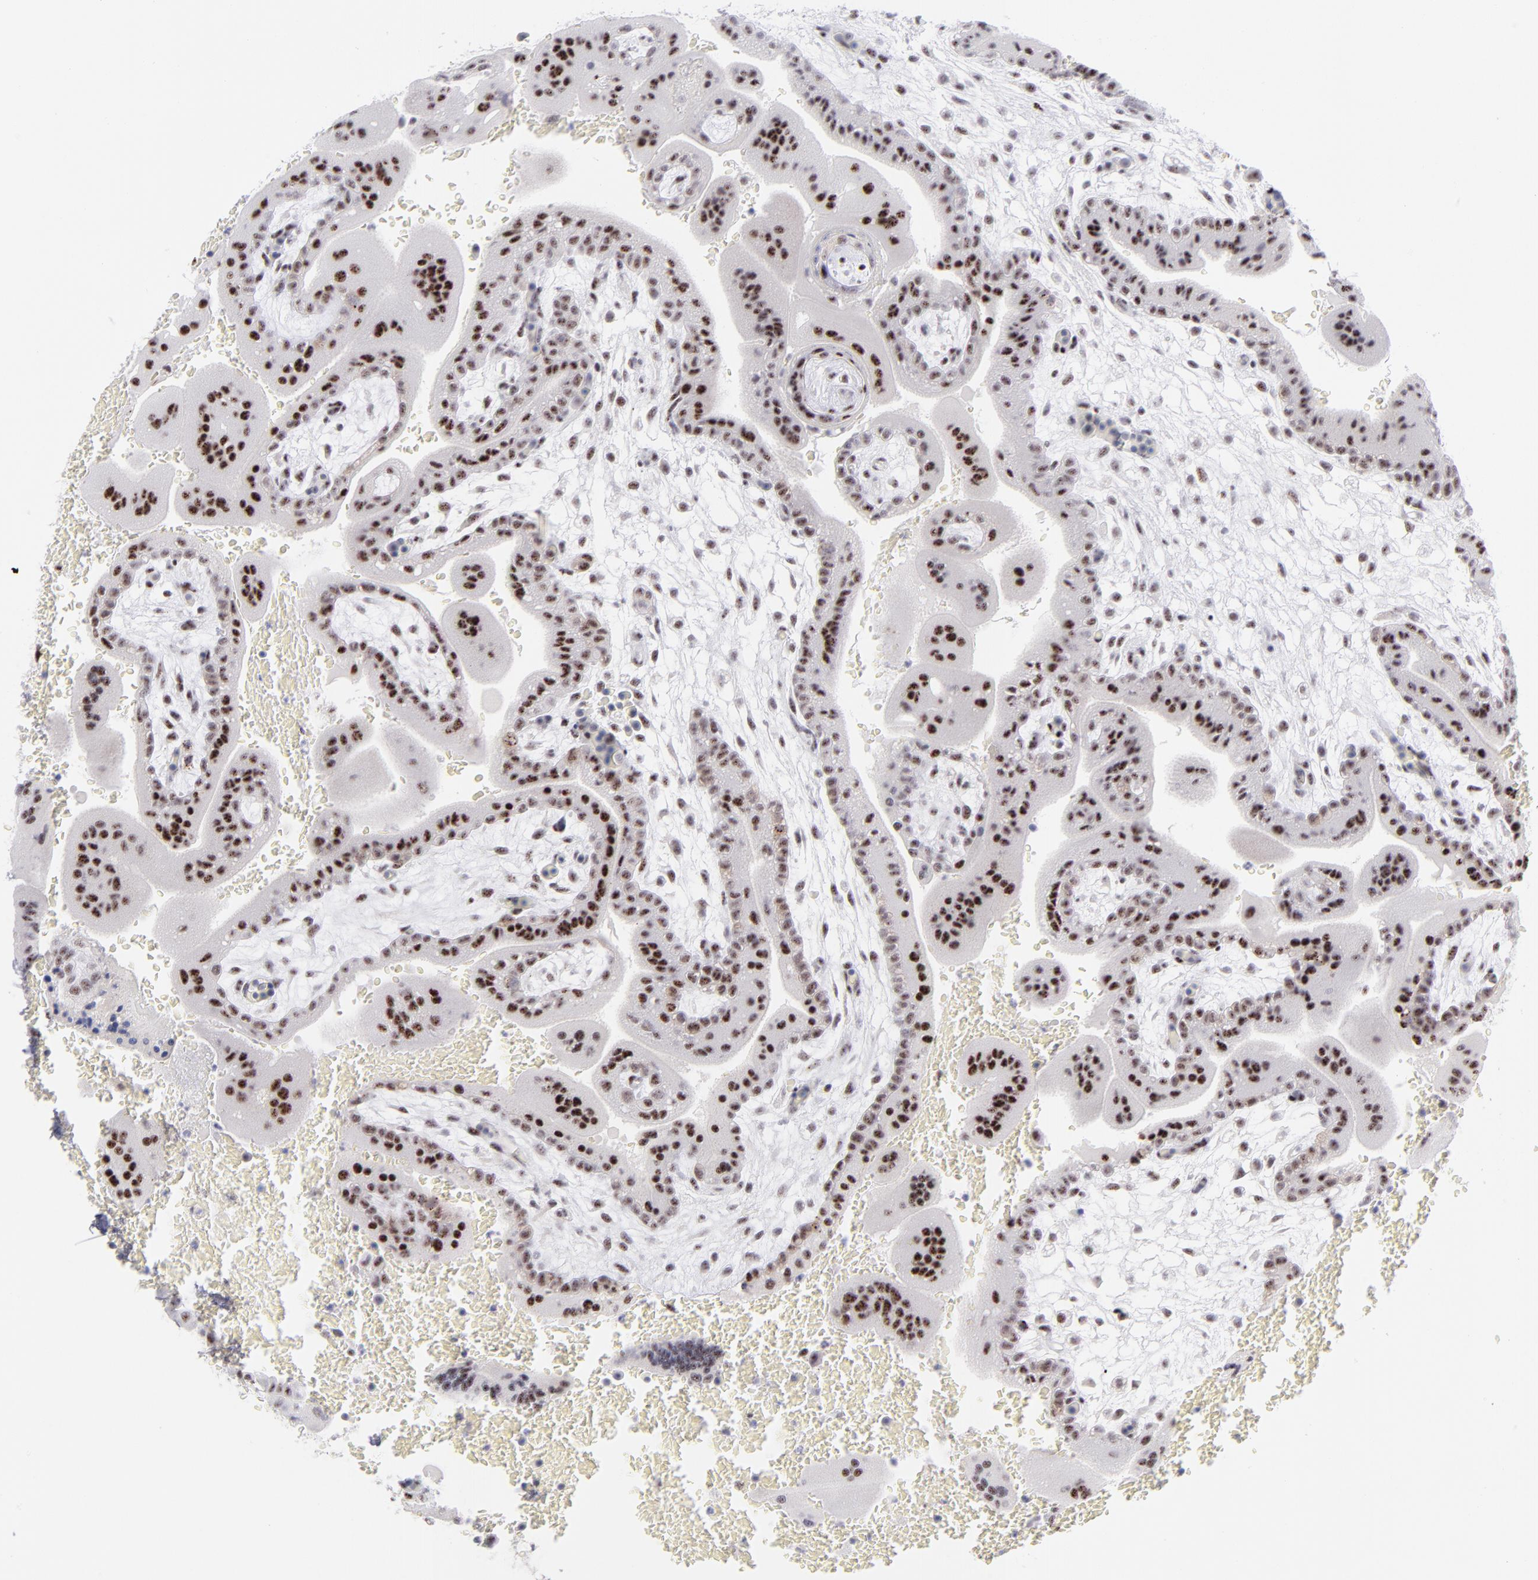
{"staining": {"intensity": "moderate", "quantity": ">75%", "location": "nuclear"}, "tissue": "placenta", "cell_type": "Decidual cells", "image_type": "normal", "snomed": [{"axis": "morphology", "description": "Normal tissue, NOS"}, {"axis": "topography", "description": "Placenta"}], "caption": "Decidual cells display medium levels of moderate nuclear positivity in about >75% of cells in normal placenta. The staining was performed using DAB, with brown indicating positive protein expression. Nuclei are stained blue with hematoxylin.", "gene": "CDC25C", "patient": {"sex": "female", "age": 35}}